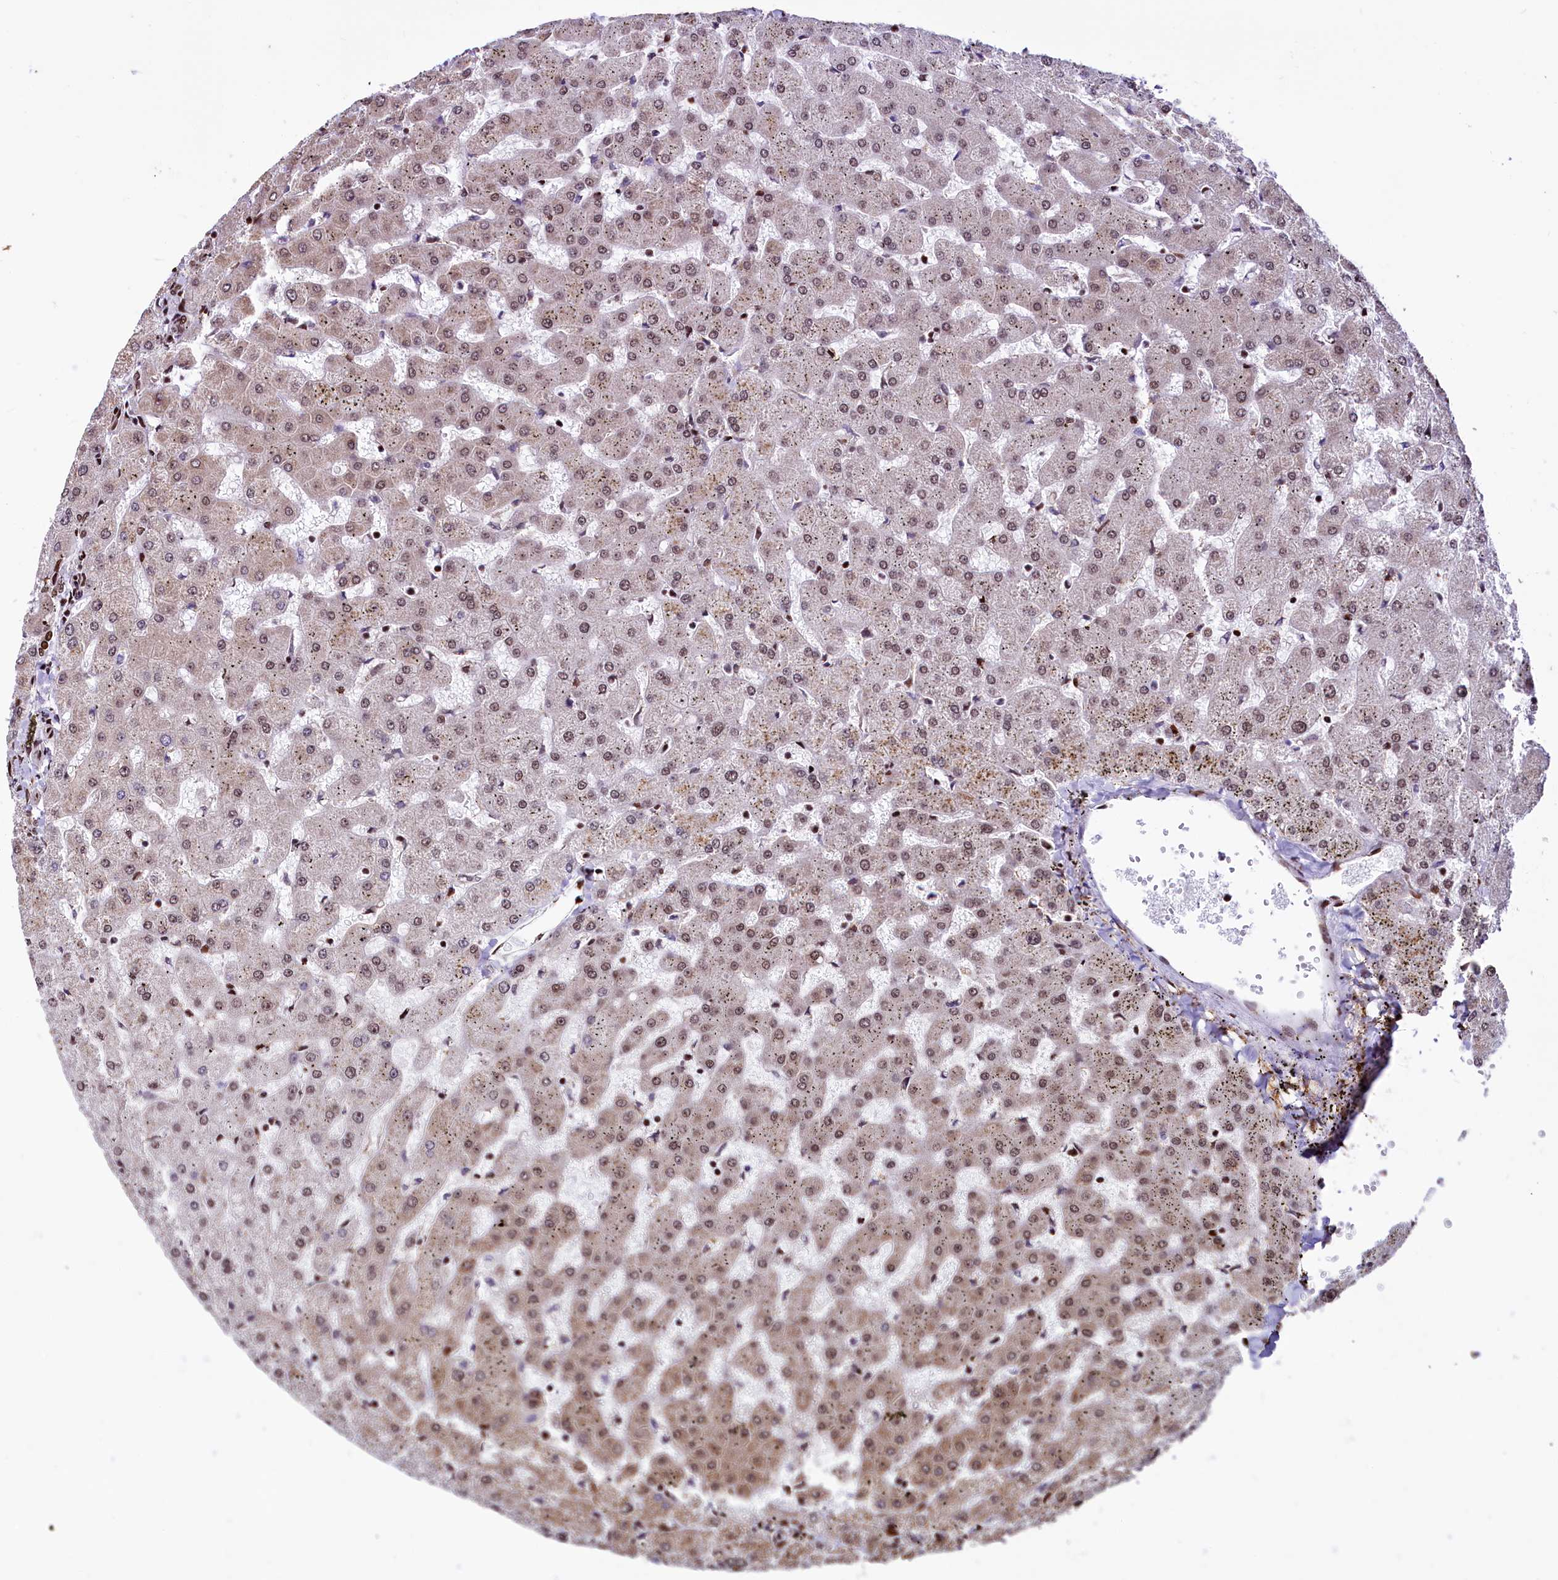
{"staining": {"intensity": "moderate", "quantity": ">75%", "location": "nuclear"}, "tissue": "liver", "cell_type": "Cholangiocytes", "image_type": "normal", "snomed": [{"axis": "morphology", "description": "Normal tissue, NOS"}, {"axis": "topography", "description": "Liver"}], "caption": "Protein staining of unremarkable liver demonstrates moderate nuclear positivity in approximately >75% of cholangiocytes.", "gene": "PDS5B", "patient": {"sex": "female", "age": 63}}